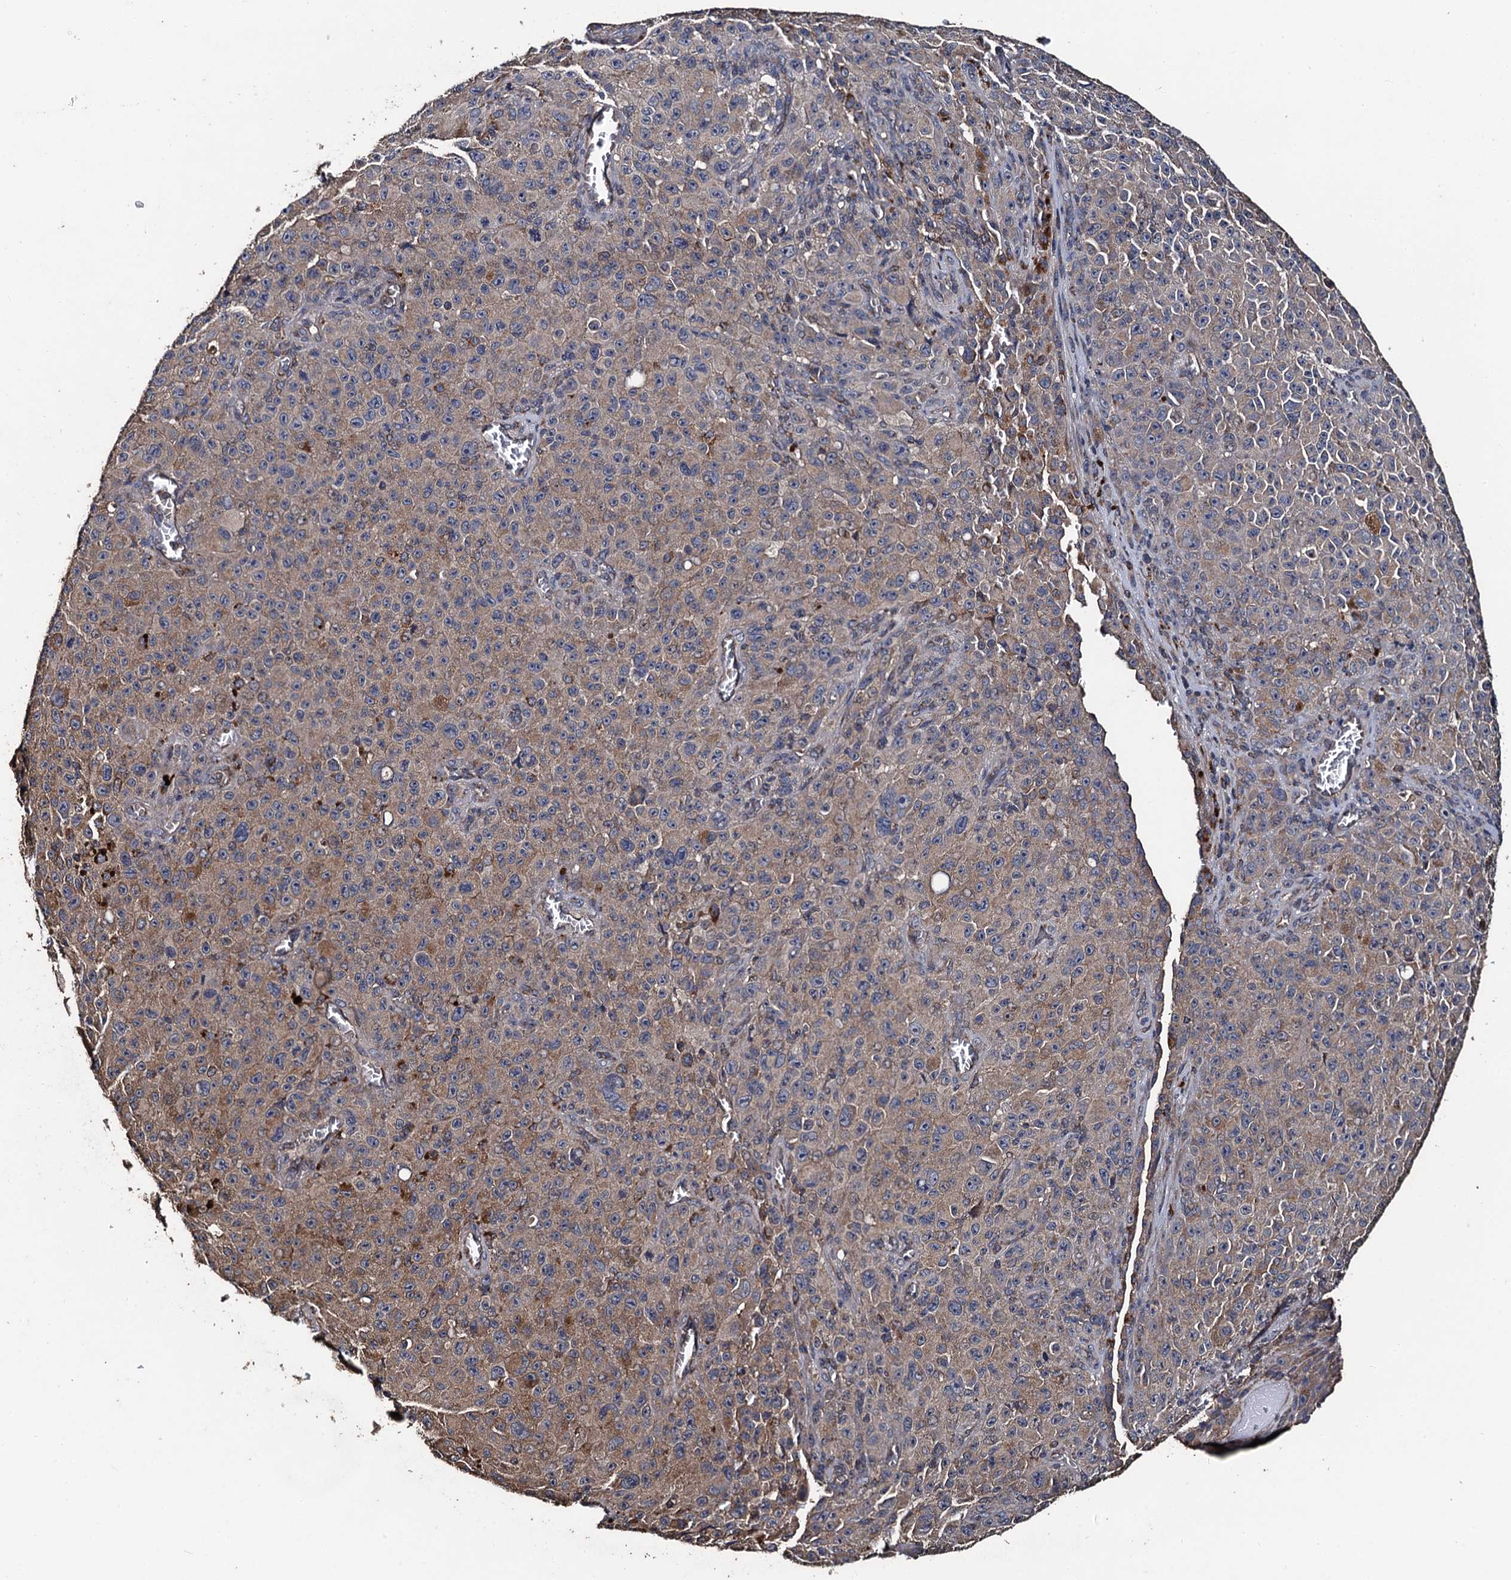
{"staining": {"intensity": "weak", "quantity": ">75%", "location": "cytoplasmic/membranous"}, "tissue": "melanoma", "cell_type": "Tumor cells", "image_type": "cancer", "snomed": [{"axis": "morphology", "description": "Malignant melanoma, NOS"}, {"axis": "topography", "description": "Skin"}], "caption": "Malignant melanoma stained with immunohistochemistry reveals weak cytoplasmic/membranous expression in about >75% of tumor cells. Nuclei are stained in blue.", "gene": "PPTC7", "patient": {"sex": "female", "age": 82}}